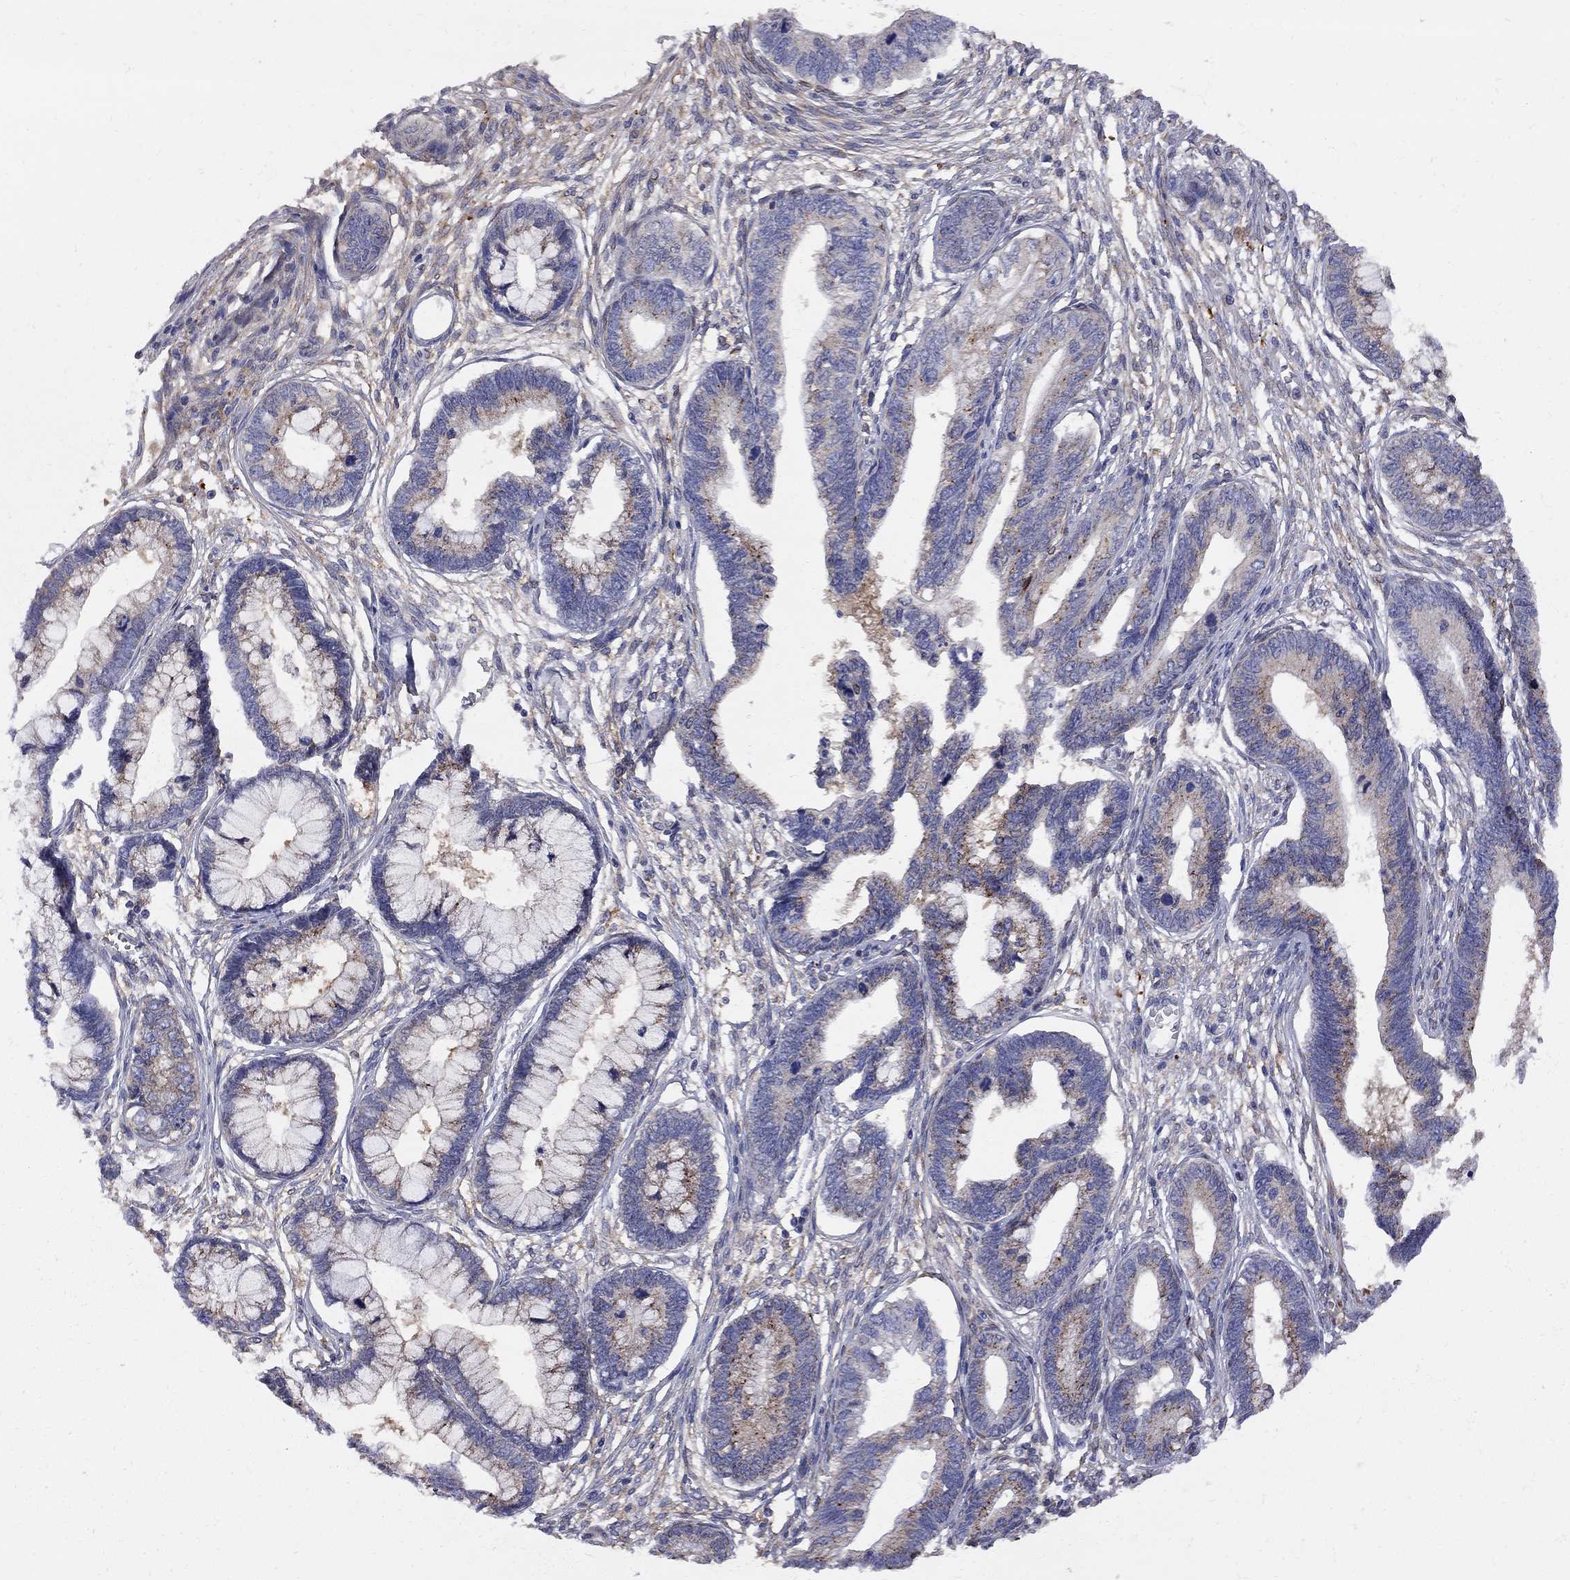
{"staining": {"intensity": "moderate", "quantity": "<25%", "location": "cytoplasmic/membranous"}, "tissue": "cervical cancer", "cell_type": "Tumor cells", "image_type": "cancer", "snomed": [{"axis": "morphology", "description": "Adenocarcinoma, NOS"}, {"axis": "topography", "description": "Cervix"}], "caption": "Immunohistochemistry micrograph of neoplastic tissue: human adenocarcinoma (cervical) stained using immunohistochemistry (IHC) demonstrates low levels of moderate protein expression localized specifically in the cytoplasmic/membranous of tumor cells, appearing as a cytoplasmic/membranous brown color.", "gene": "MTHFR", "patient": {"sex": "female", "age": 44}}